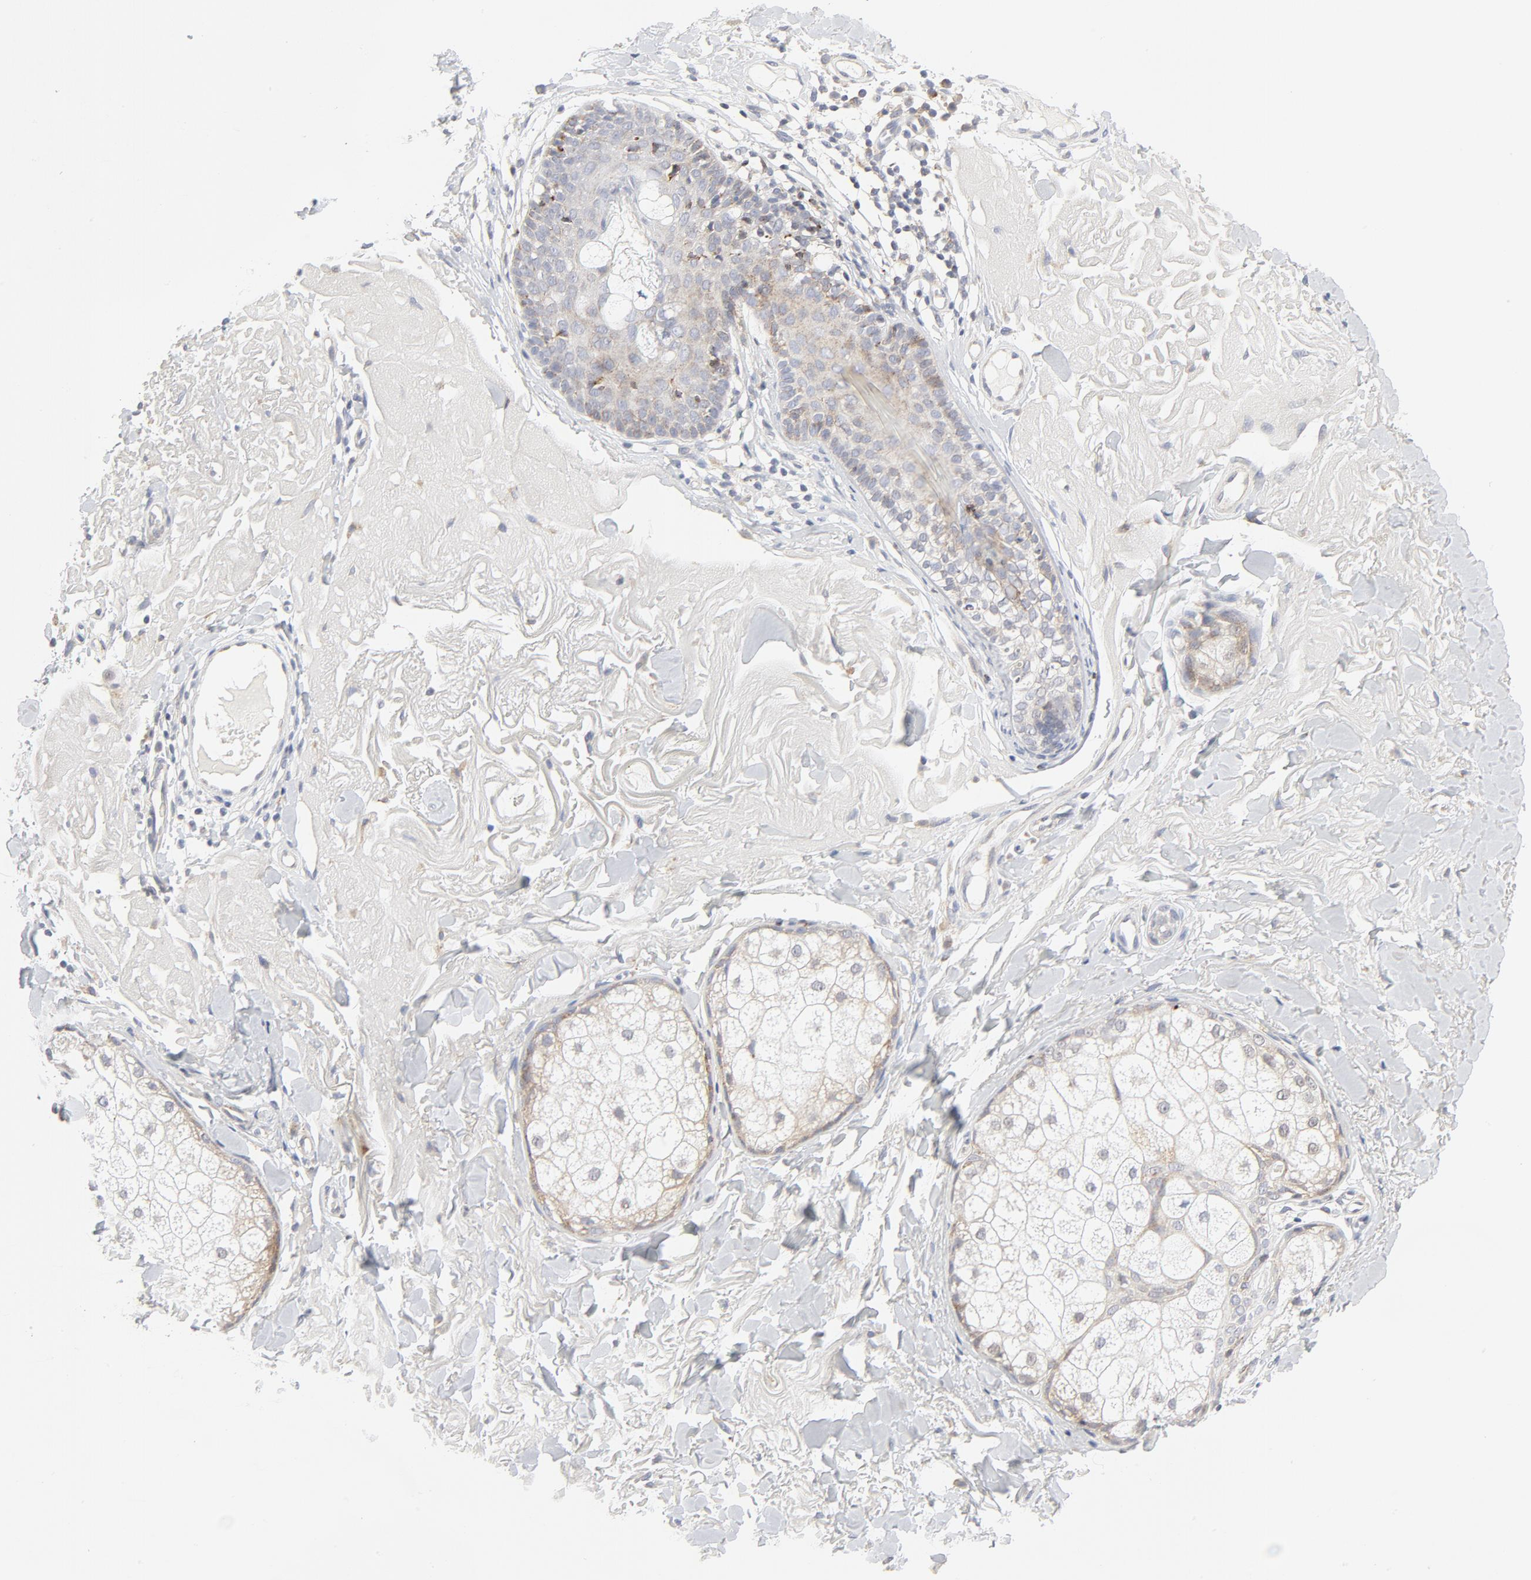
{"staining": {"intensity": "weak", "quantity": "25%-75%", "location": "cytoplasmic/membranous"}, "tissue": "skin cancer", "cell_type": "Tumor cells", "image_type": "cancer", "snomed": [{"axis": "morphology", "description": "Basal cell carcinoma"}, {"axis": "topography", "description": "Skin"}], "caption": "Human skin basal cell carcinoma stained with a protein marker reveals weak staining in tumor cells.", "gene": "LRP6", "patient": {"sex": "male", "age": 74}}